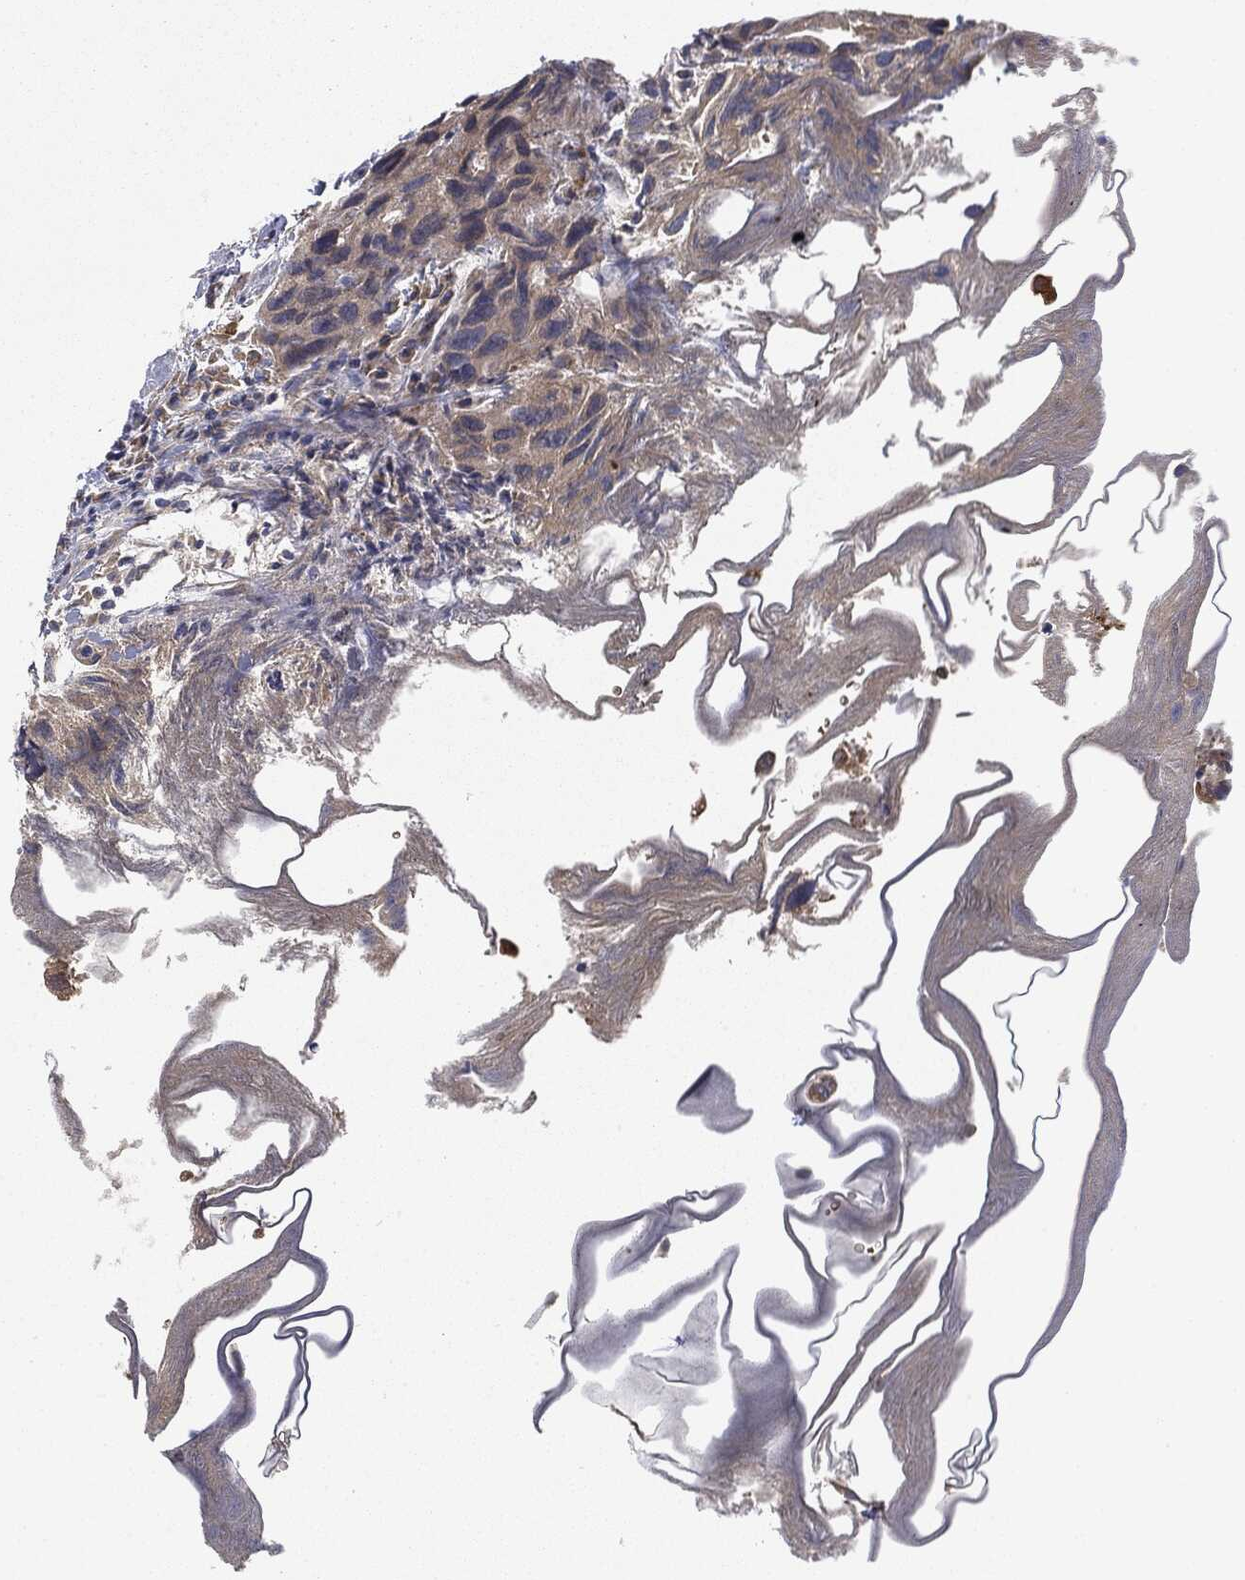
{"staining": {"intensity": "negative", "quantity": "none", "location": "none"}, "tissue": "urothelial cancer", "cell_type": "Tumor cells", "image_type": "cancer", "snomed": [{"axis": "morphology", "description": "Urothelial carcinoma, High grade"}, {"axis": "topography", "description": "Urinary bladder"}], "caption": "The IHC micrograph has no significant positivity in tumor cells of high-grade urothelial carcinoma tissue.", "gene": "EIF2AK2", "patient": {"sex": "male", "age": 79}}